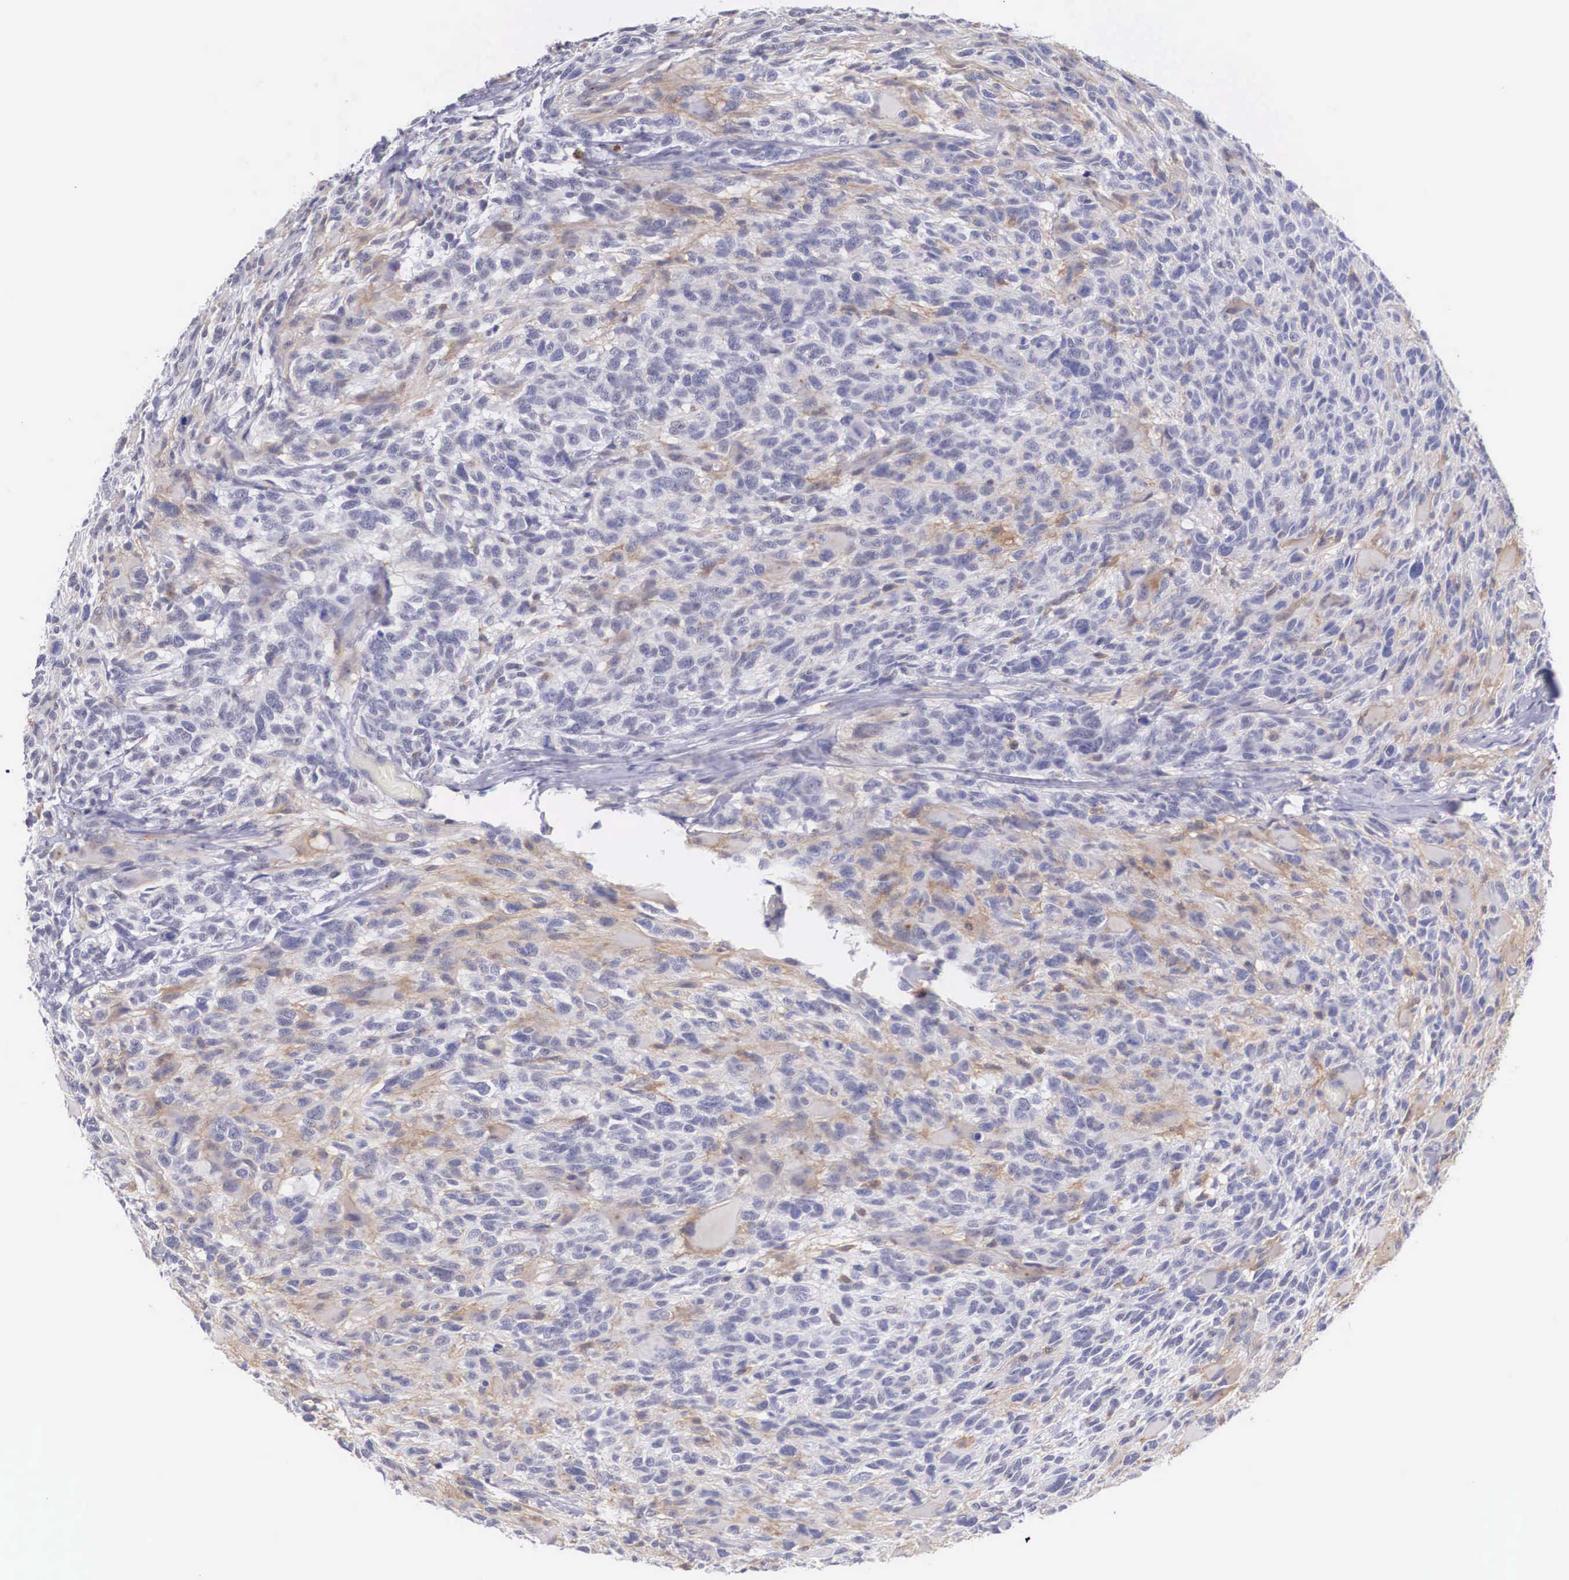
{"staining": {"intensity": "negative", "quantity": "none", "location": "none"}, "tissue": "glioma", "cell_type": "Tumor cells", "image_type": "cancer", "snomed": [{"axis": "morphology", "description": "Glioma, malignant, High grade"}, {"axis": "topography", "description": "Brain"}], "caption": "This micrograph is of malignant glioma (high-grade) stained with immunohistochemistry (IHC) to label a protein in brown with the nuclei are counter-stained blue. There is no positivity in tumor cells.", "gene": "NR4A2", "patient": {"sex": "male", "age": 69}}